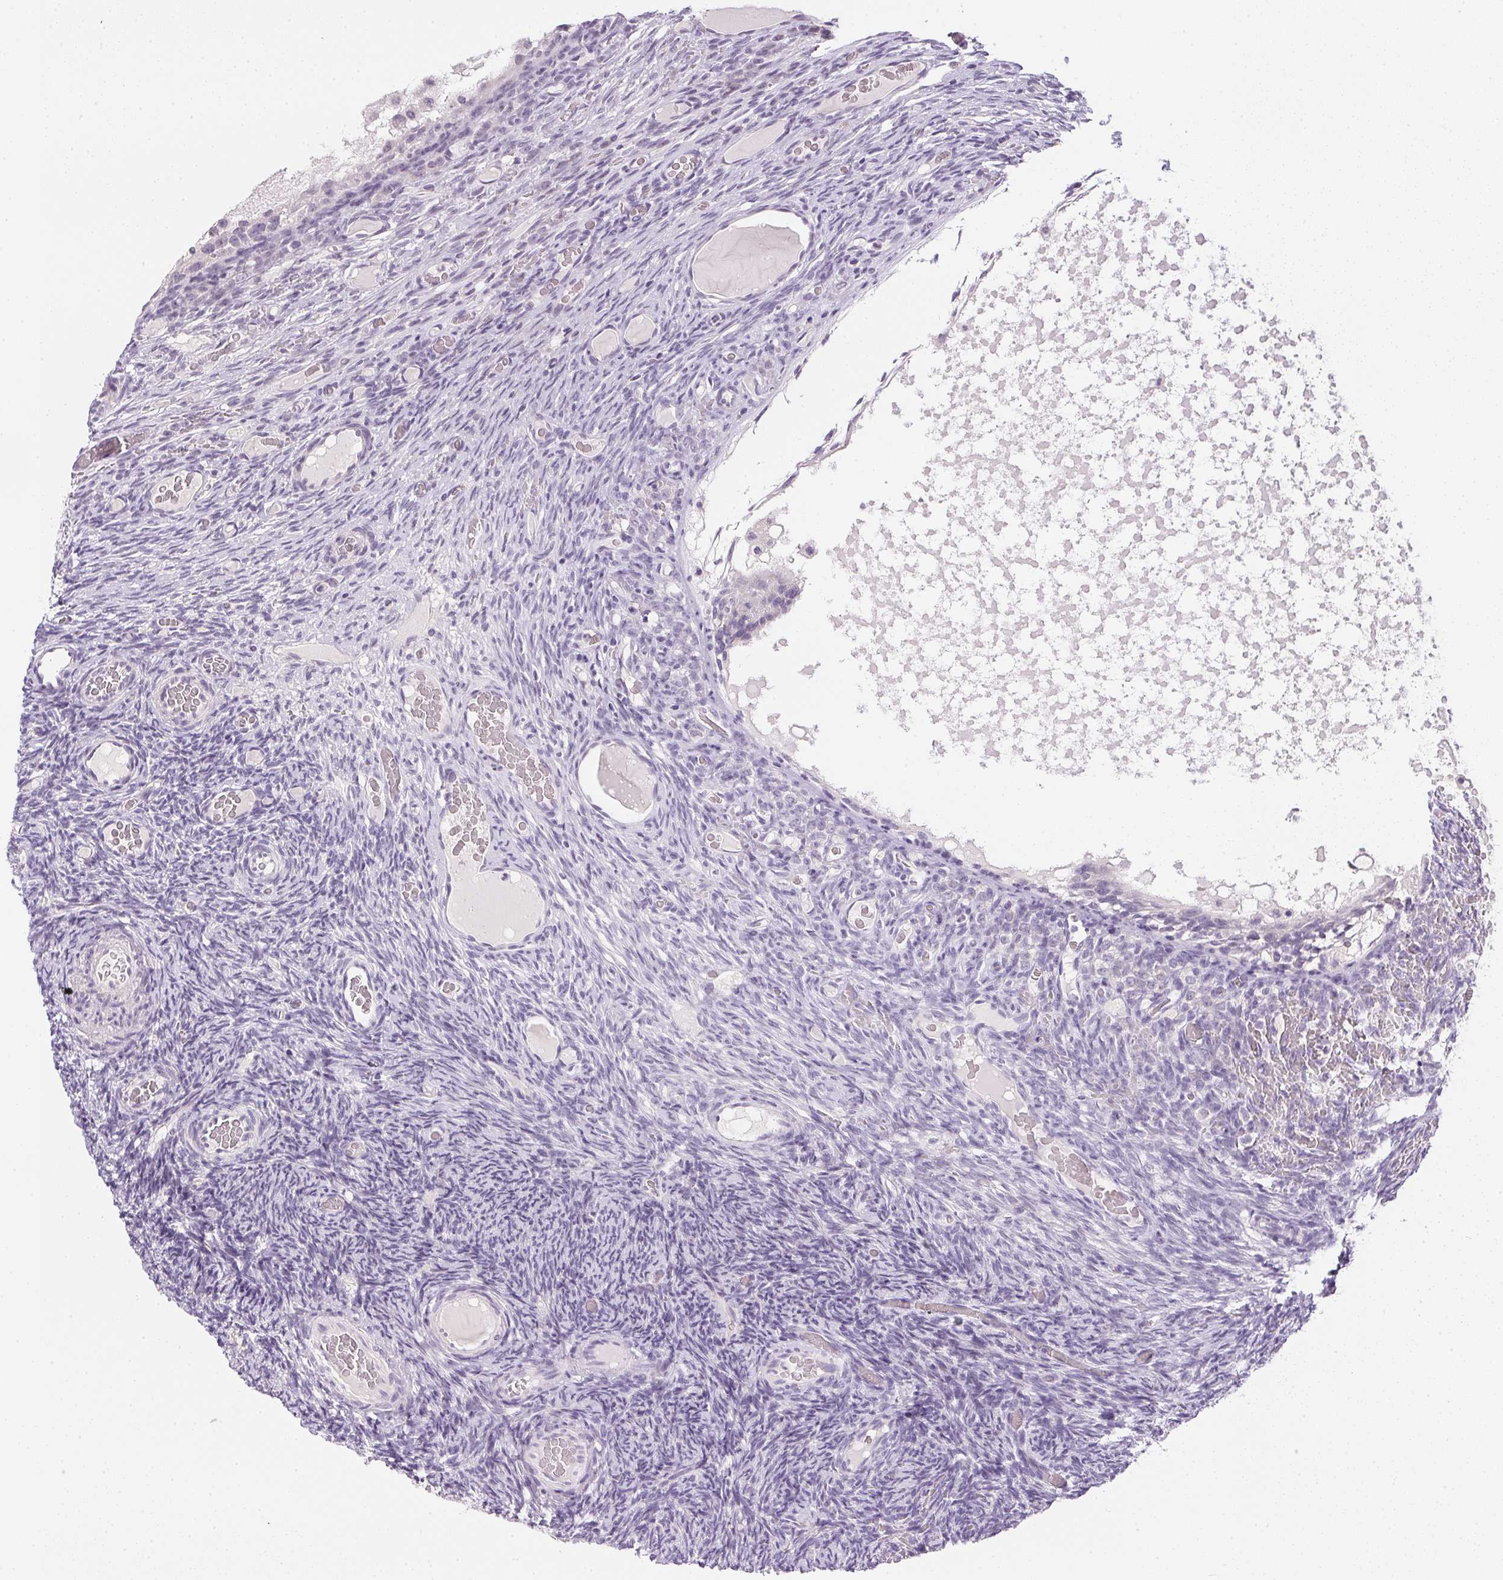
{"staining": {"intensity": "negative", "quantity": "none", "location": "none"}, "tissue": "ovary", "cell_type": "Ovarian stroma cells", "image_type": "normal", "snomed": [{"axis": "morphology", "description": "Normal tissue, NOS"}, {"axis": "topography", "description": "Ovary"}], "caption": "IHC of normal human ovary shows no positivity in ovarian stroma cells. The staining is performed using DAB (3,3'-diaminobenzidine) brown chromogen with nuclei counter-stained in using hematoxylin.", "gene": "GSDMC", "patient": {"sex": "female", "age": 34}}